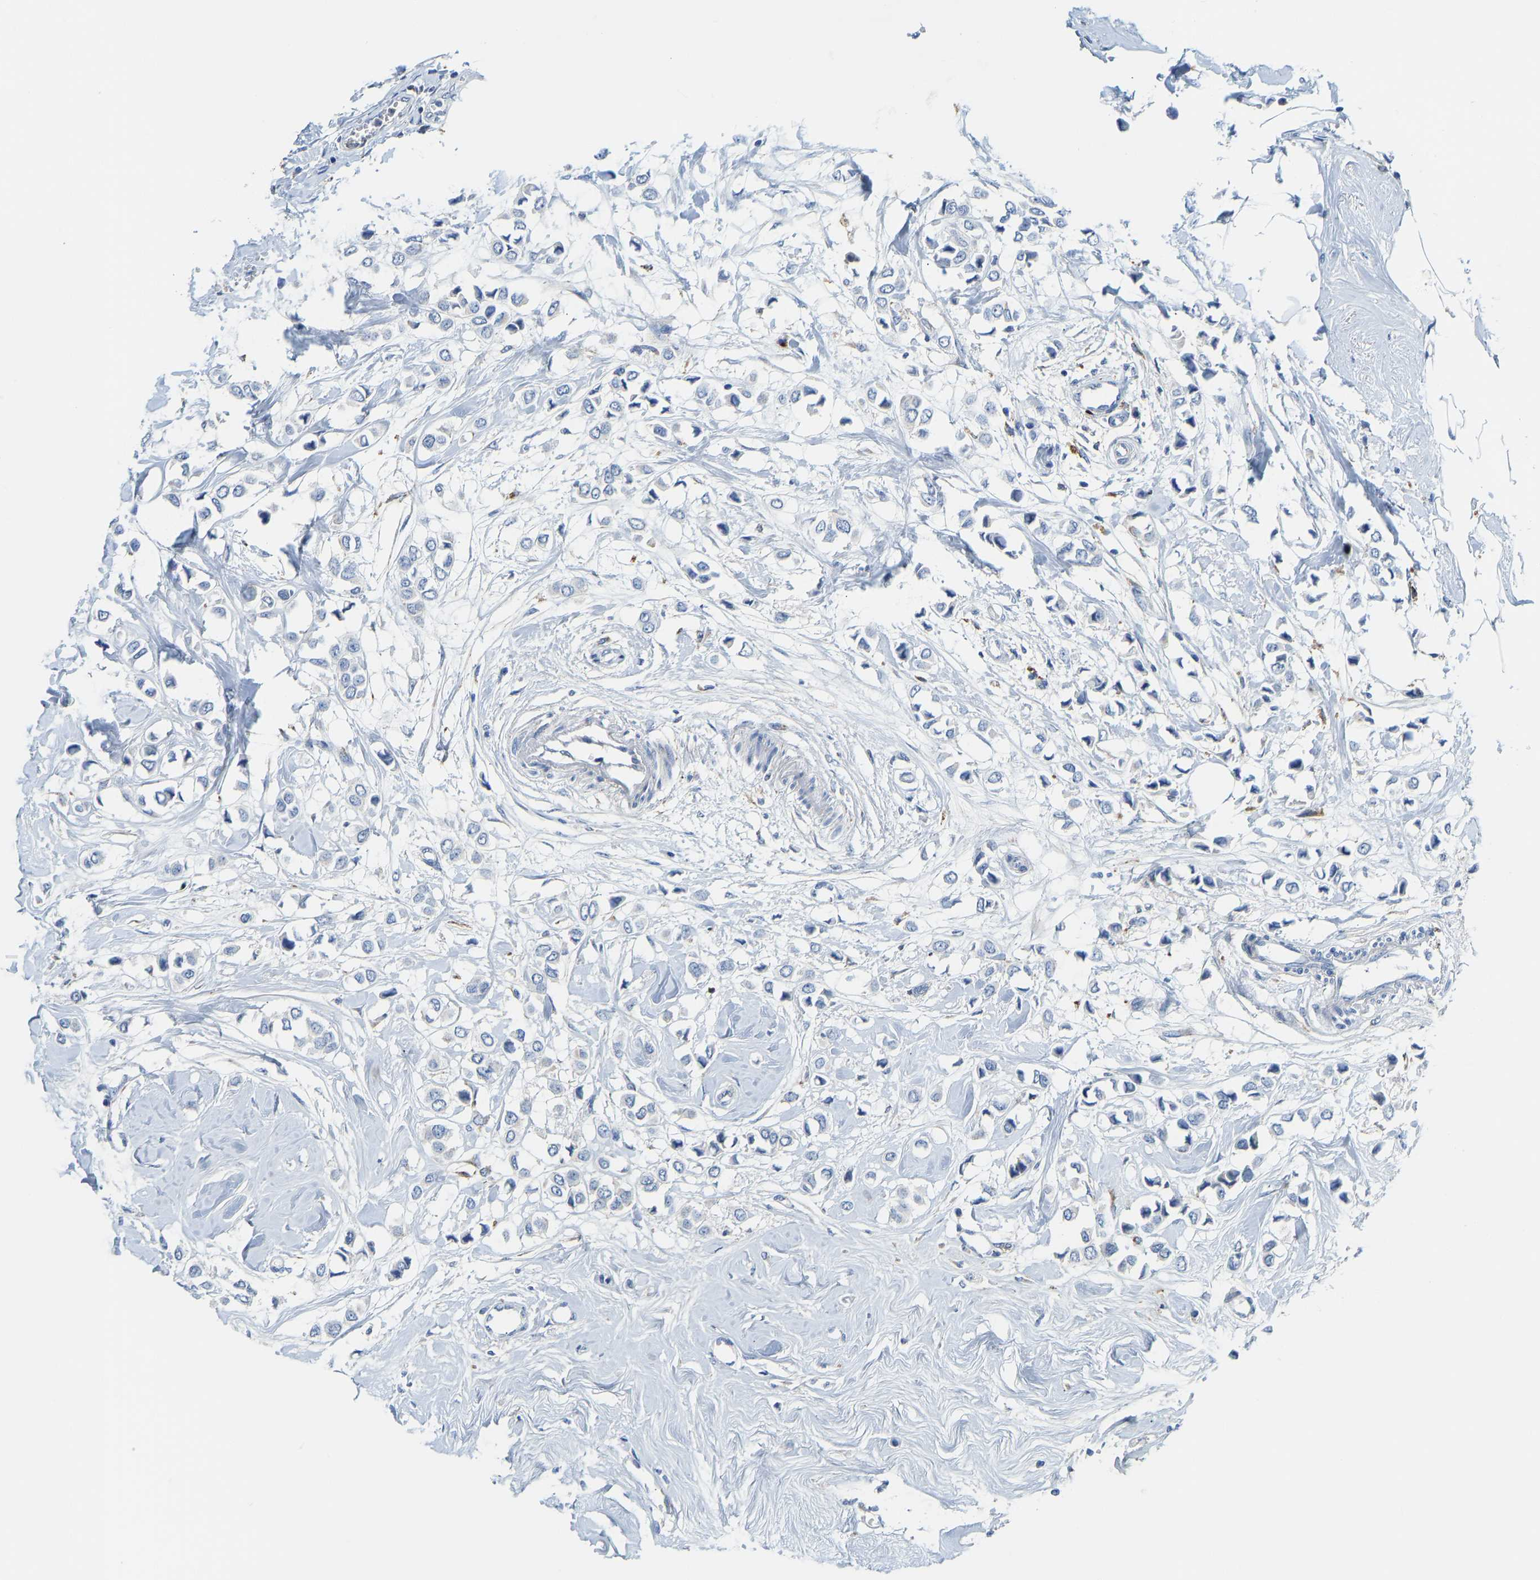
{"staining": {"intensity": "negative", "quantity": "none", "location": "none"}, "tissue": "breast cancer", "cell_type": "Tumor cells", "image_type": "cancer", "snomed": [{"axis": "morphology", "description": "Lobular carcinoma"}, {"axis": "topography", "description": "Breast"}], "caption": "This micrograph is of lobular carcinoma (breast) stained with immunohistochemistry (IHC) to label a protein in brown with the nuclei are counter-stained blue. There is no staining in tumor cells.", "gene": "ATP6V1E1", "patient": {"sex": "female", "age": 51}}